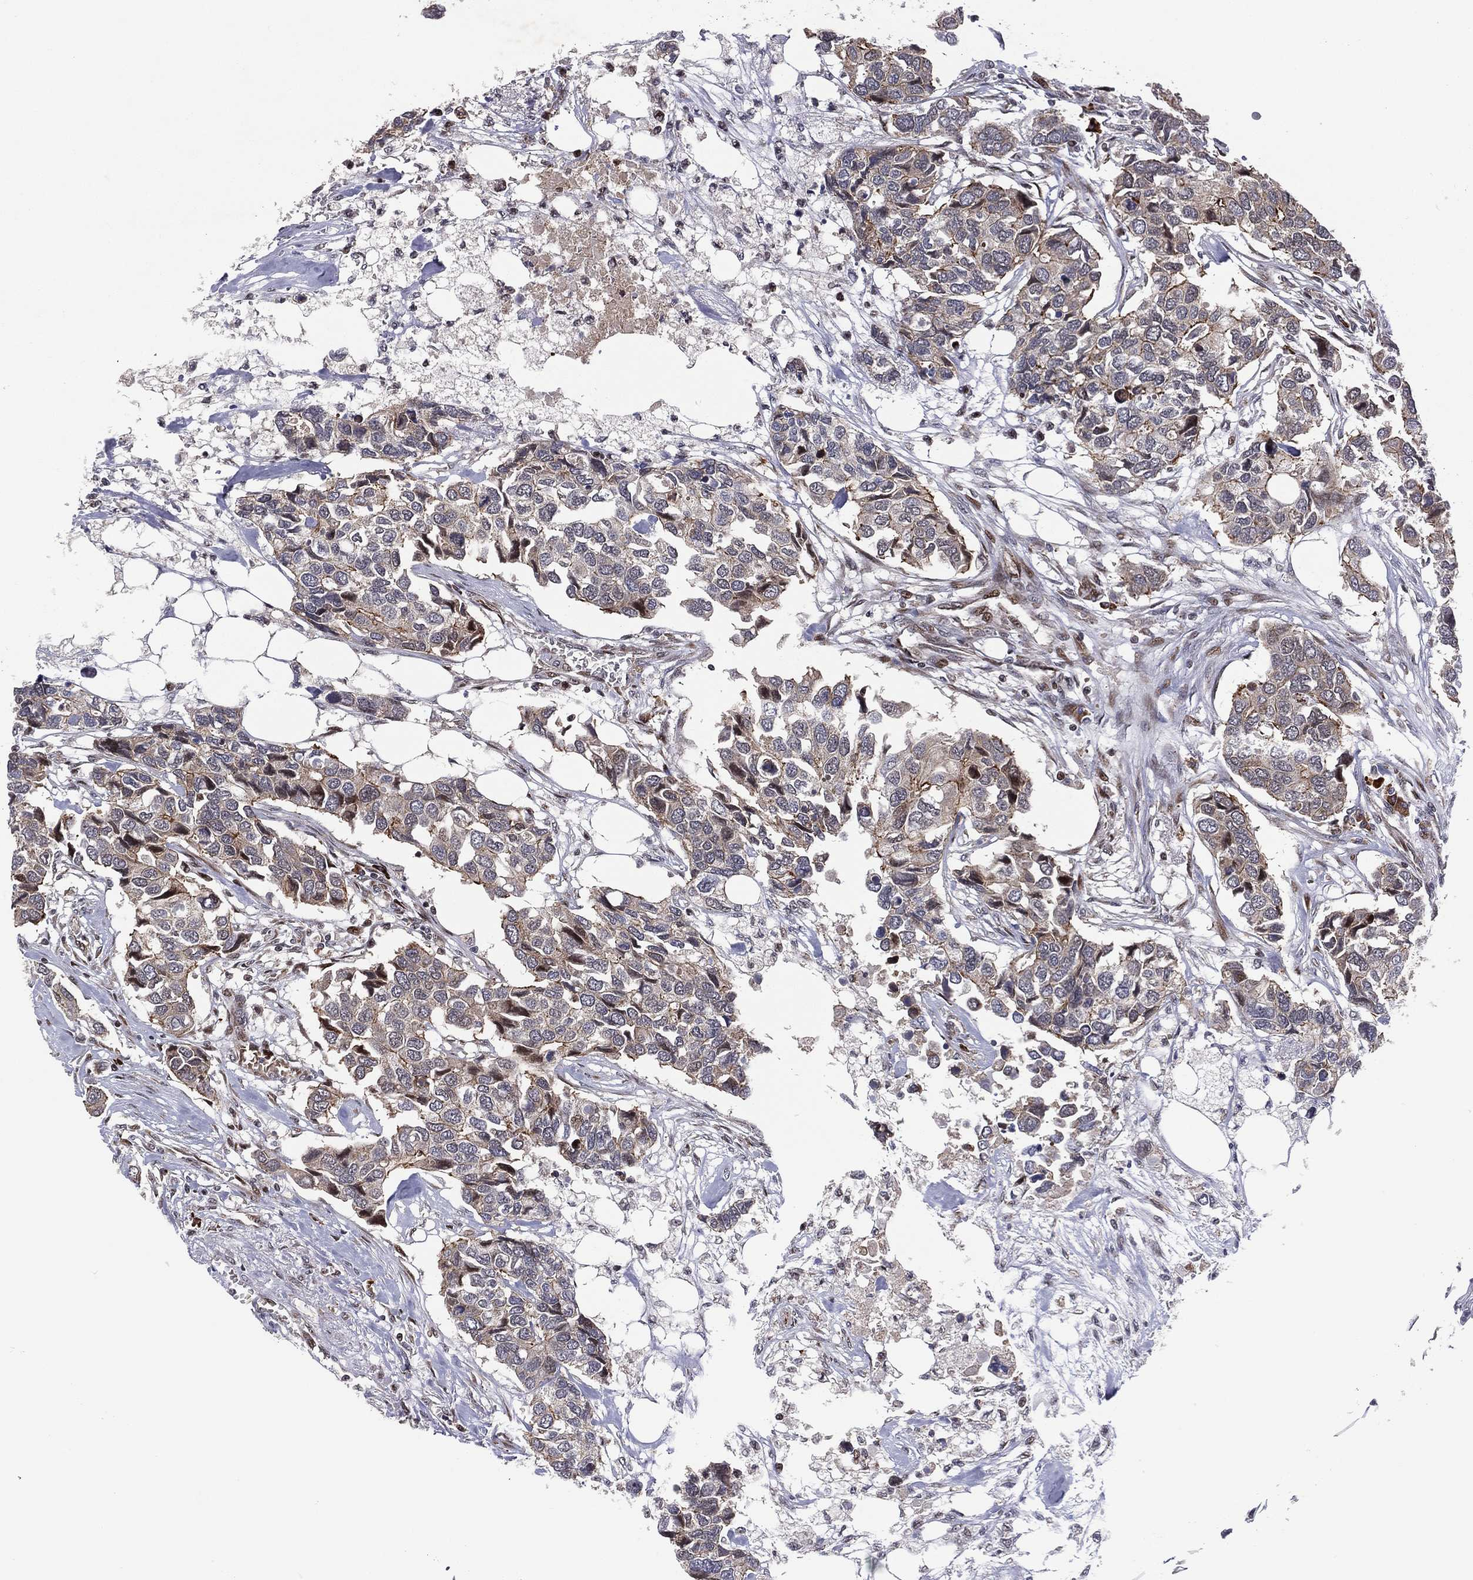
{"staining": {"intensity": "weak", "quantity": "25%-75%", "location": "cytoplasmic/membranous"}, "tissue": "breast cancer", "cell_type": "Tumor cells", "image_type": "cancer", "snomed": [{"axis": "morphology", "description": "Duct carcinoma"}, {"axis": "topography", "description": "Breast"}], "caption": "Breast cancer tissue displays weak cytoplasmic/membranous positivity in approximately 25%-75% of tumor cells", "gene": "VHL", "patient": {"sex": "female", "age": 83}}